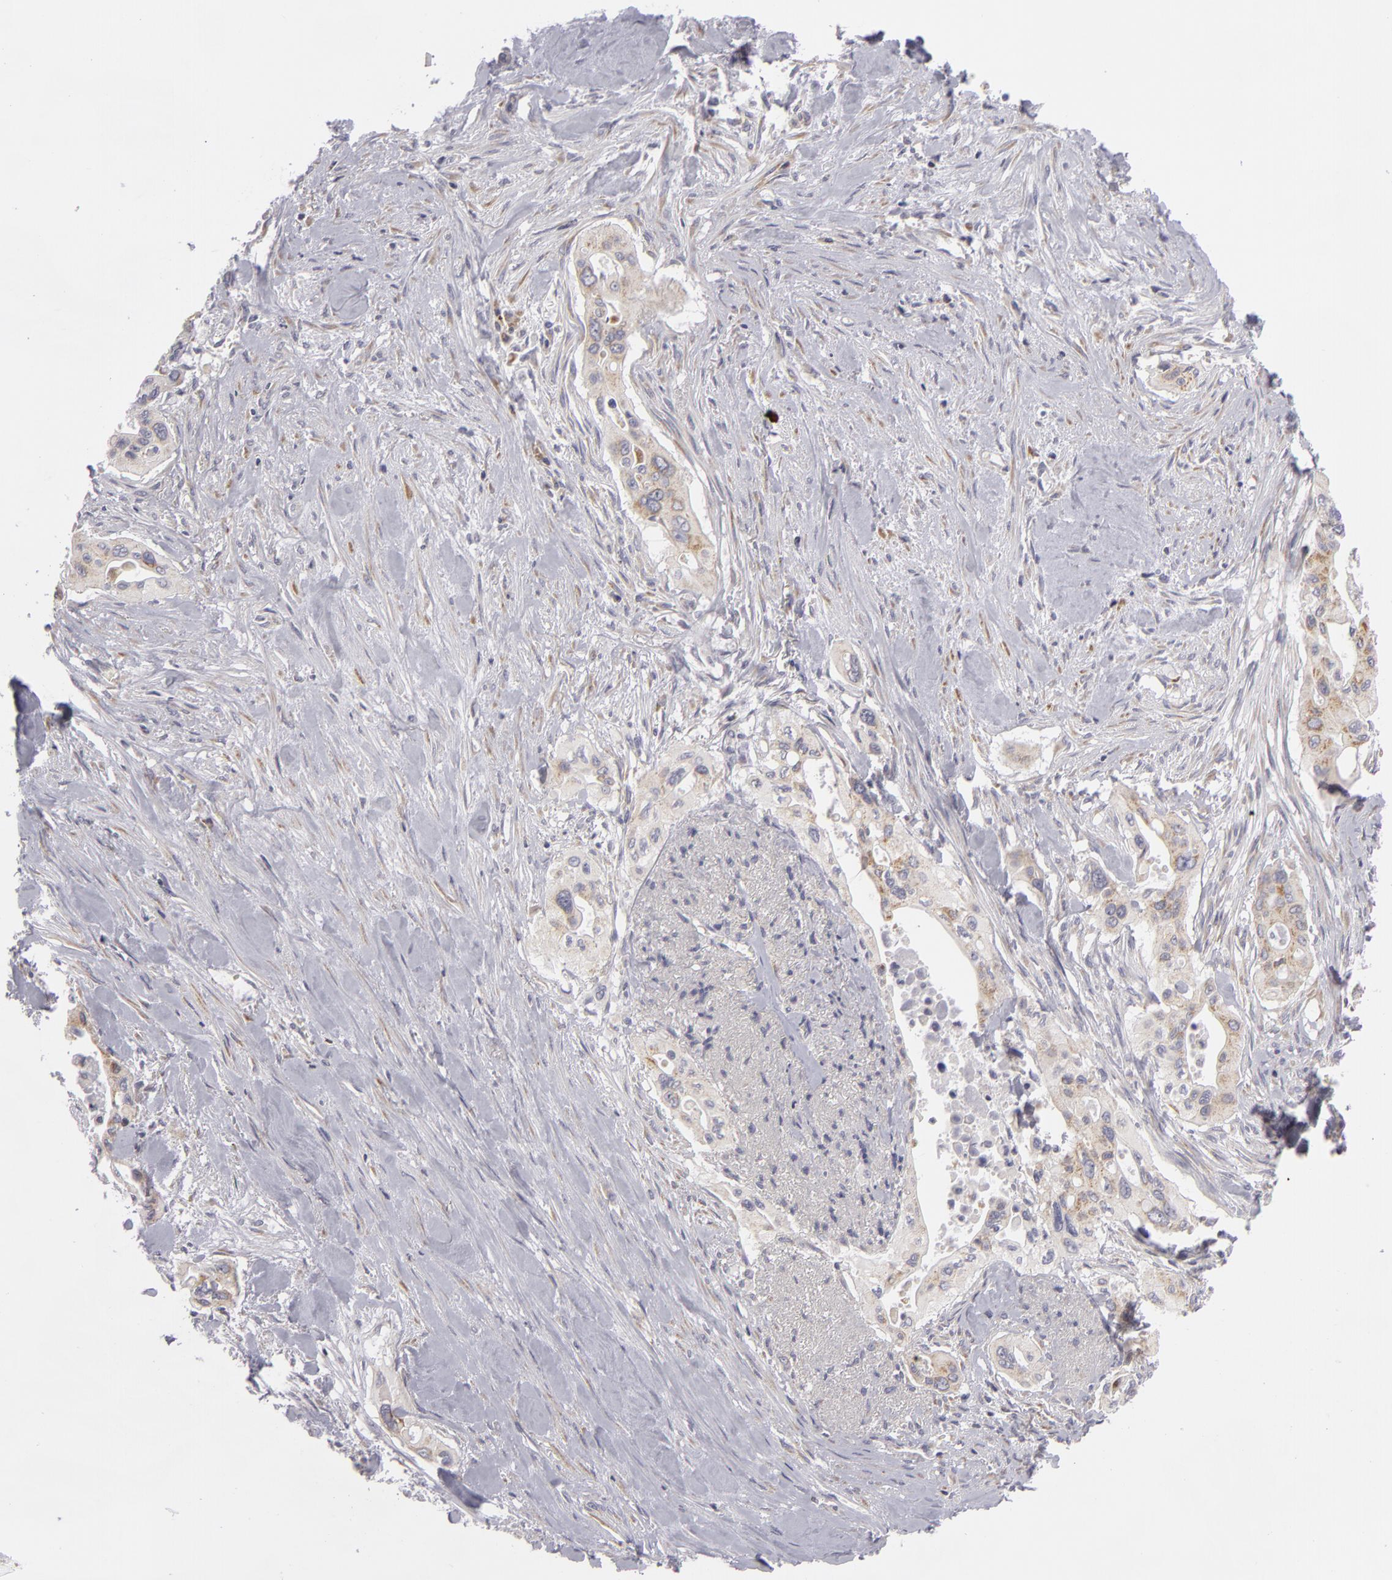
{"staining": {"intensity": "weak", "quantity": "25%-75%", "location": "cytoplasmic/membranous"}, "tissue": "pancreatic cancer", "cell_type": "Tumor cells", "image_type": "cancer", "snomed": [{"axis": "morphology", "description": "Adenocarcinoma, NOS"}, {"axis": "topography", "description": "Pancreas"}], "caption": "Human adenocarcinoma (pancreatic) stained for a protein (brown) demonstrates weak cytoplasmic/membranous positive positivity in approximately 25%-75% of tumor cells.", "gene": "ATP2B3", "patient": {"sex": "male", "age": 77}}